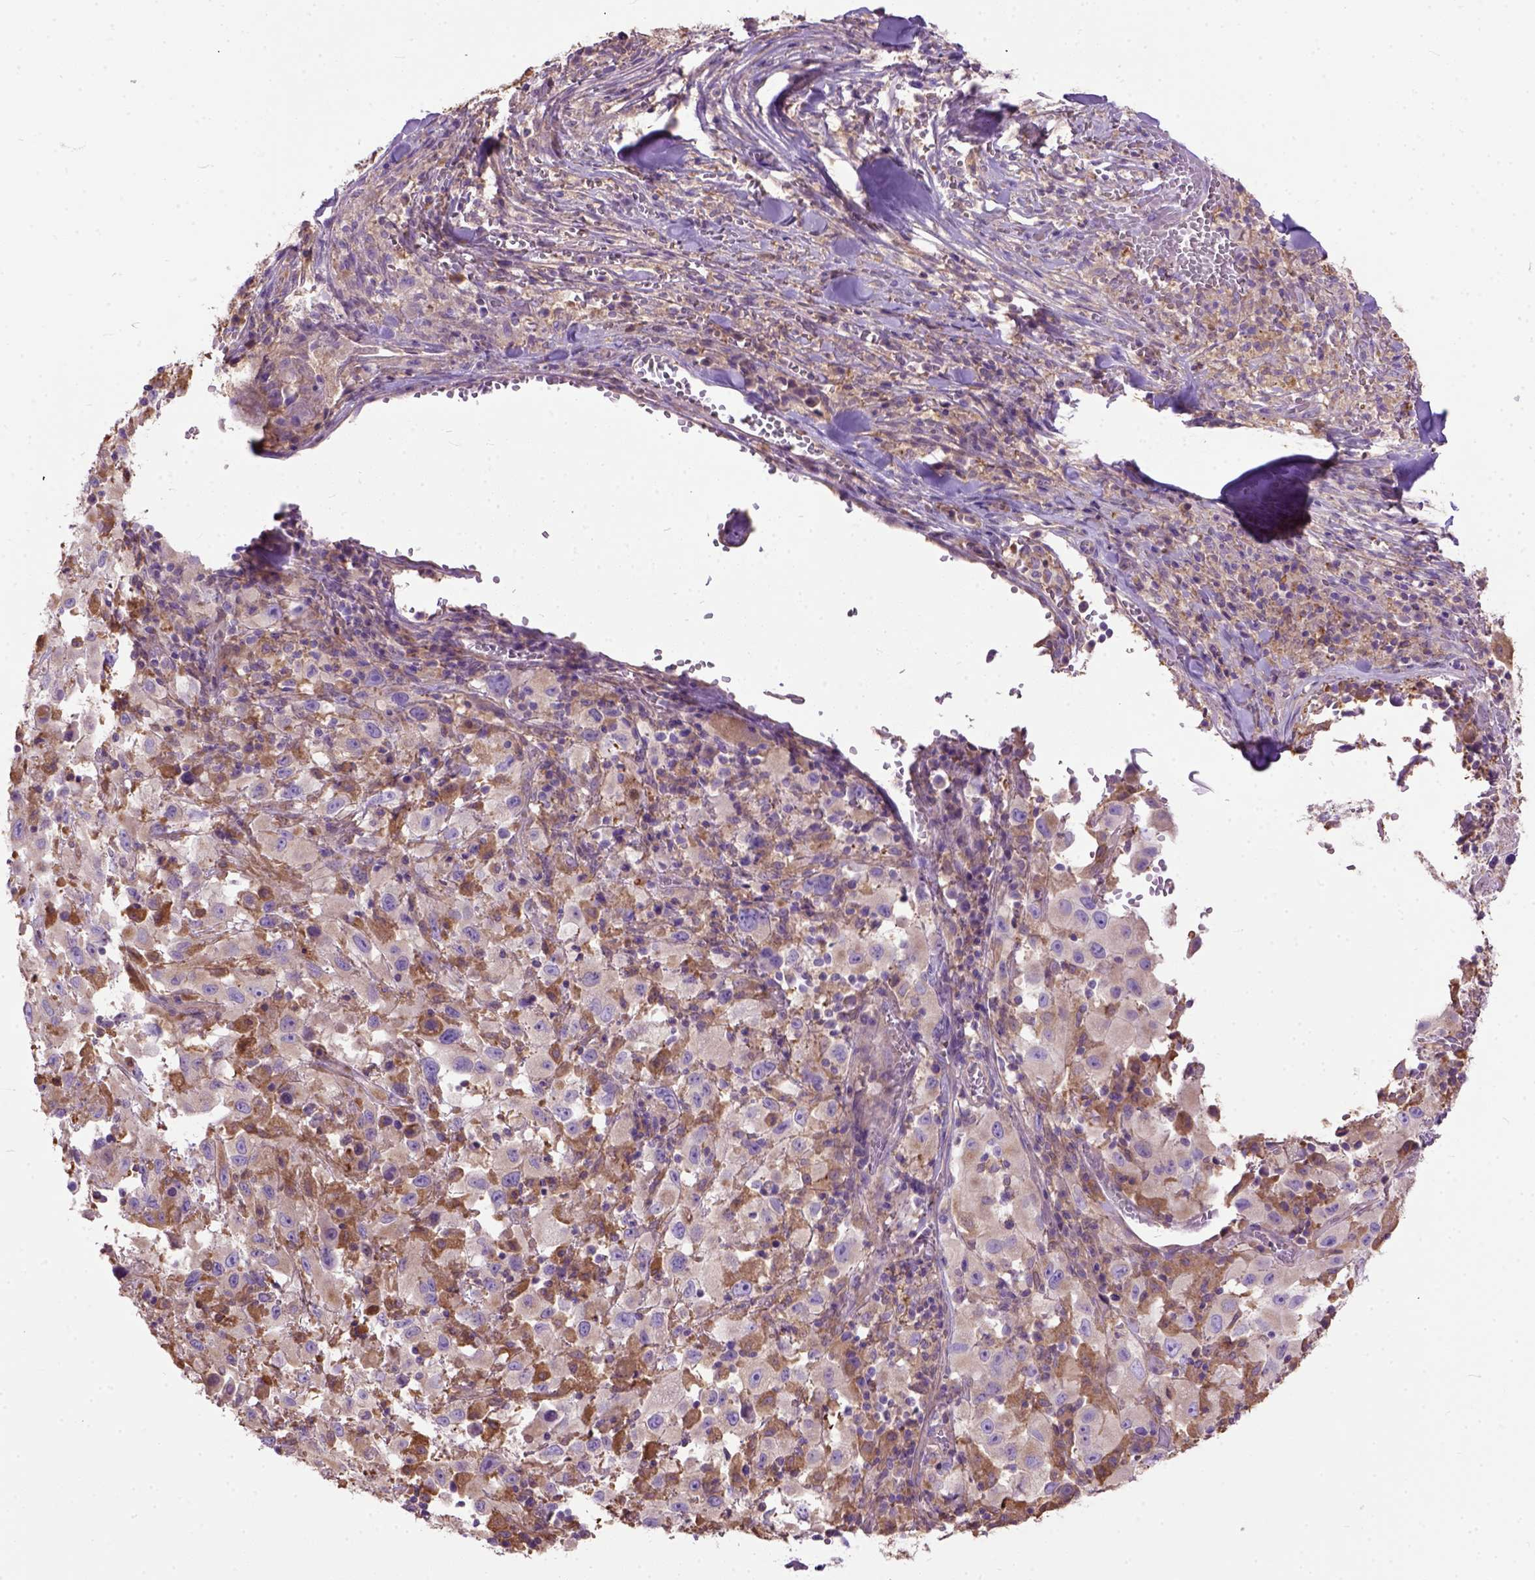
{"staining": {"intensity": "weak", "quantity": ">75%", "location": "cytoplasmic/membranous"}, "tissue": "melanoma", "cell_type": "Tumor cells", "image_type": "cancer", "snomed": [{"axis": "morphology", "description": "Malignant melanoma, Metastatic site"}, {"axis": "topography", "description": "Soft tissue"}], "caption": "The histopathology image demonstrates staining of melanoma, revealing weak cytoplasmic/membranous protein expression (brown color) within tumor cells.", "gene": "SEMA4F", "patient": {"sex": "male", "age": 50}}